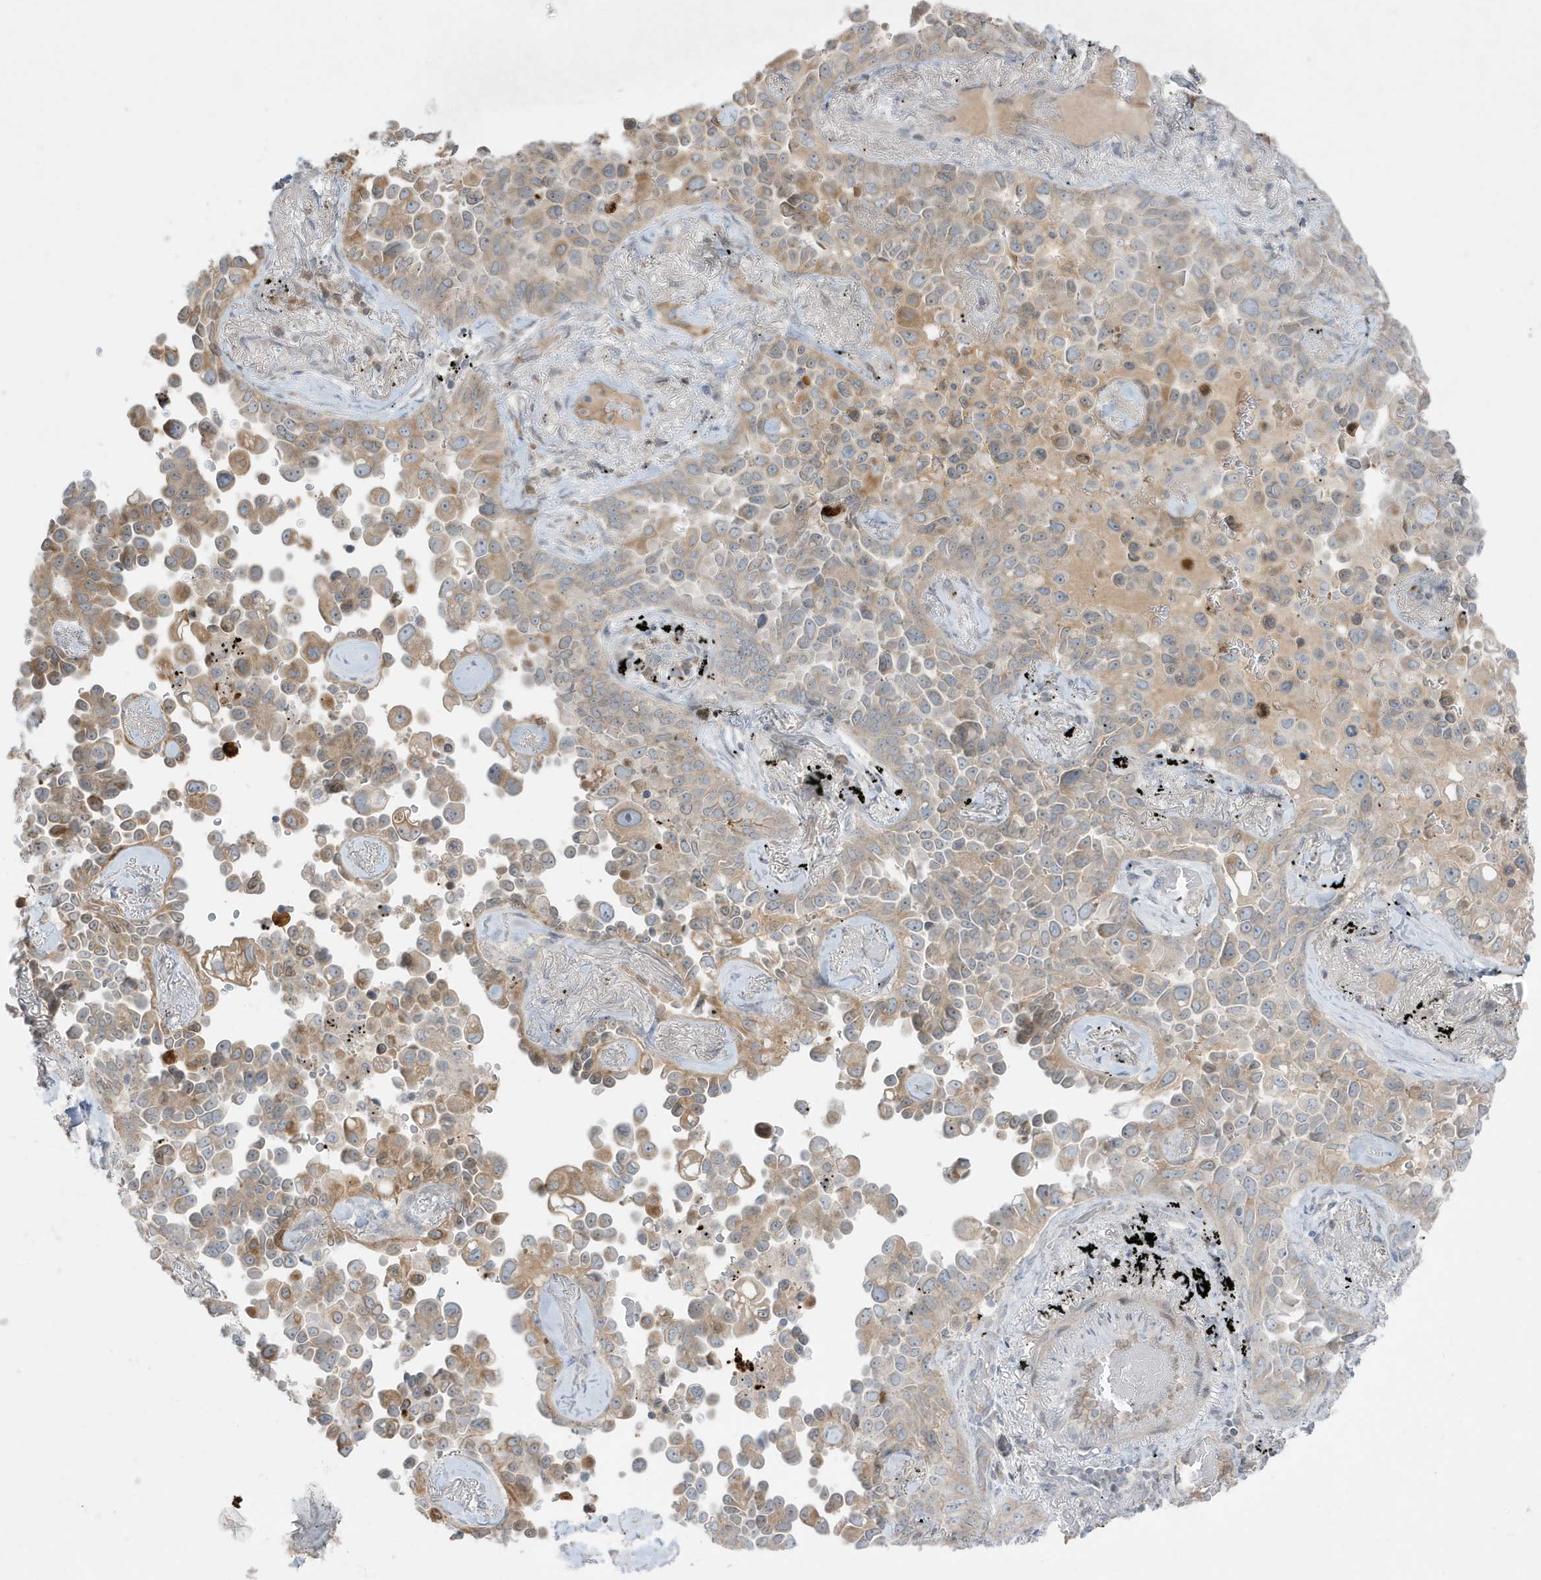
{"staining": {"intensity": "moderate", "quantity": "25%-75%", "location": "cytoplasmic/membranous,nuclear"}, "tissue": "lung cancer", "cell_type": "Tumor cells", "image_type": "cancer", "snomed": [{"axis": "morphology", "description": "Adenocarcinoma, NOS"}, {"axis": "topography", "description": "Lung"}], "caption": "IHC (DAB) staining of lung adenocarcinoma displays moderate cytoplasmic/membranous and nuclear protein expression in approximately 25%-75% of tumor cells.", "gene": "FNDC1", "patient": {"sex": "female", "age": 67}}